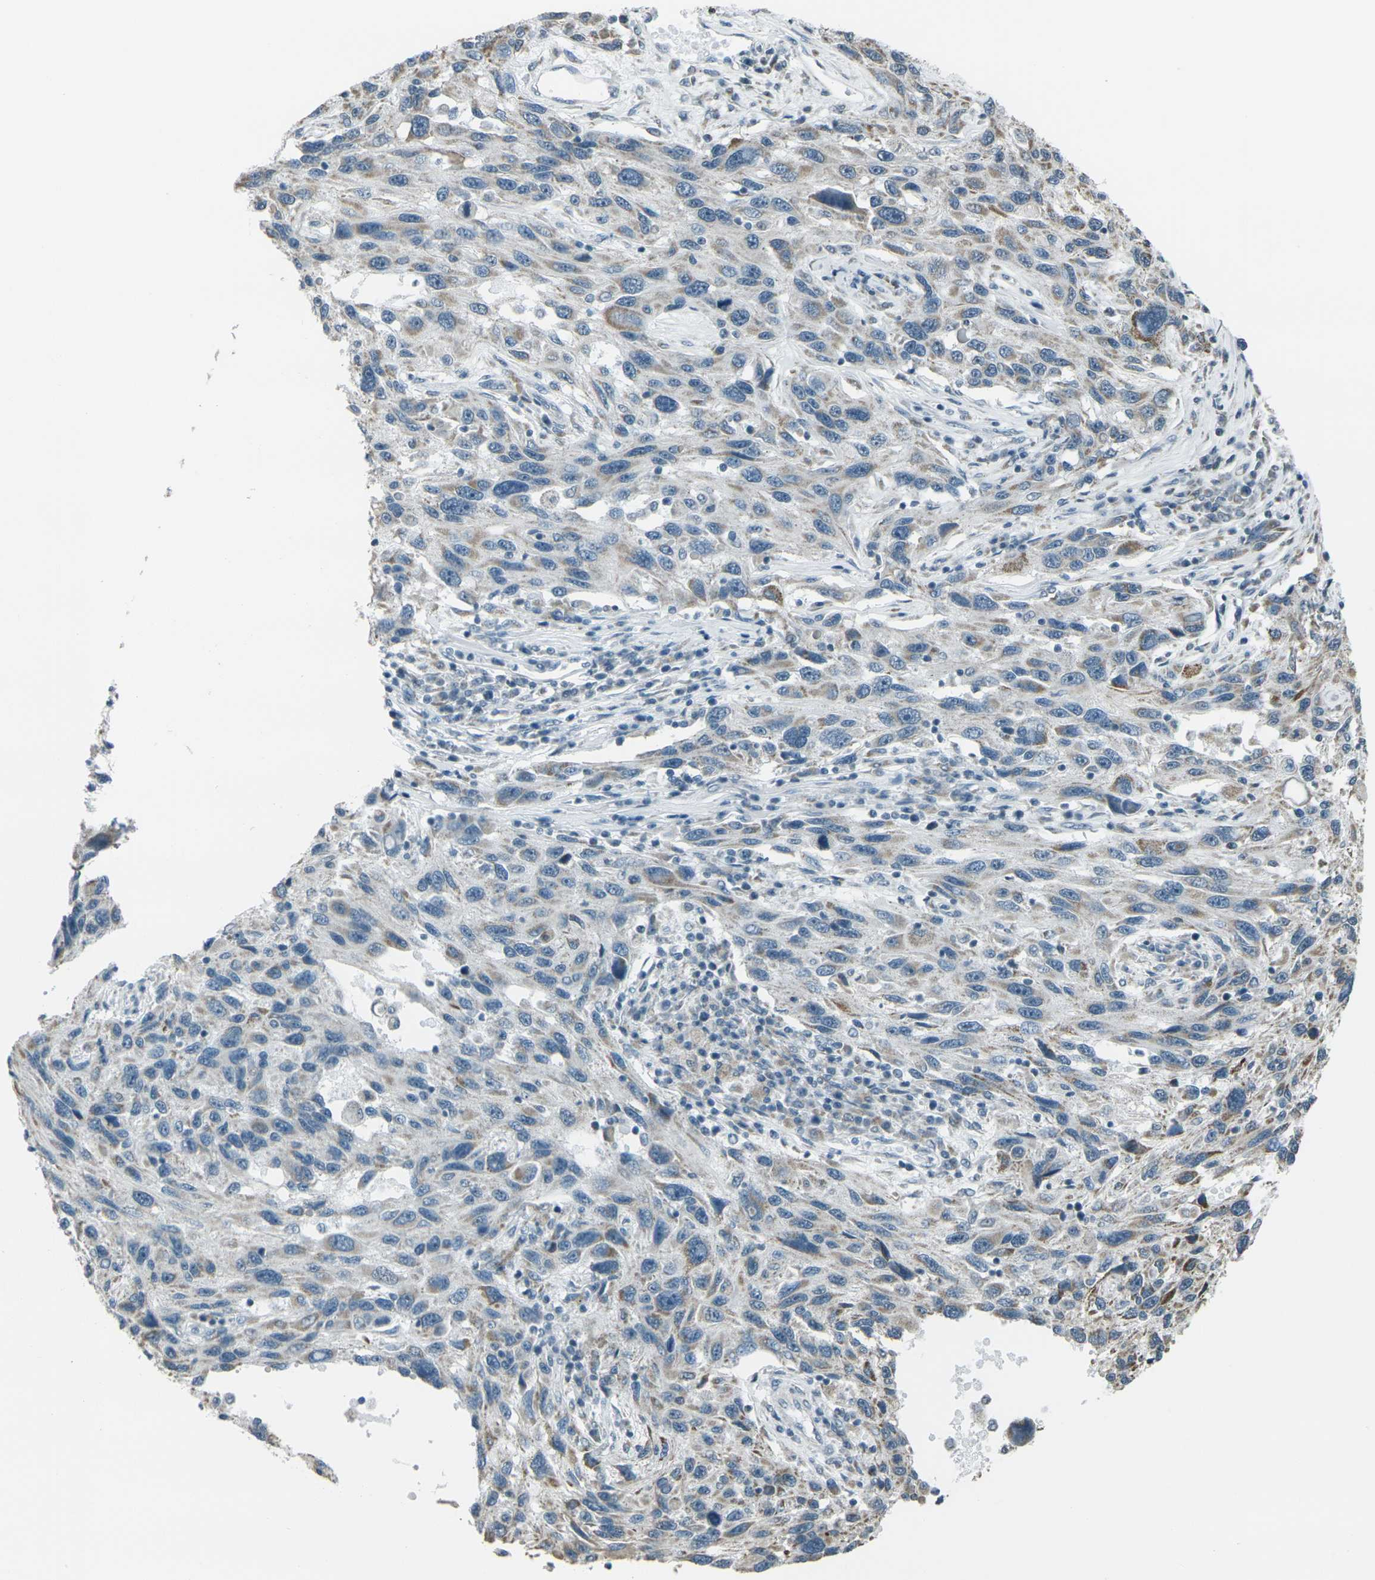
{"staining": {"intensity": "moderate", "quantity": "25%-75%", "location": "cytoplasmic/membranous"}, "tissue": "melanoma", "cell_type": "Tumor cells", "image_type": "cancer", "snomed": [{"axis": "morphology", "description": "Malignant melanoma, NOS"}, {"axis": "topography", "description": "Skin"}], "caption": "A medium amount of moderate cytoplasmic/membranous positivity is seen in about 25%-75% of tumor cells in melanoma tissue.", "gene": "H2BC1", "patient": {"sex": "male", "age": 53}}